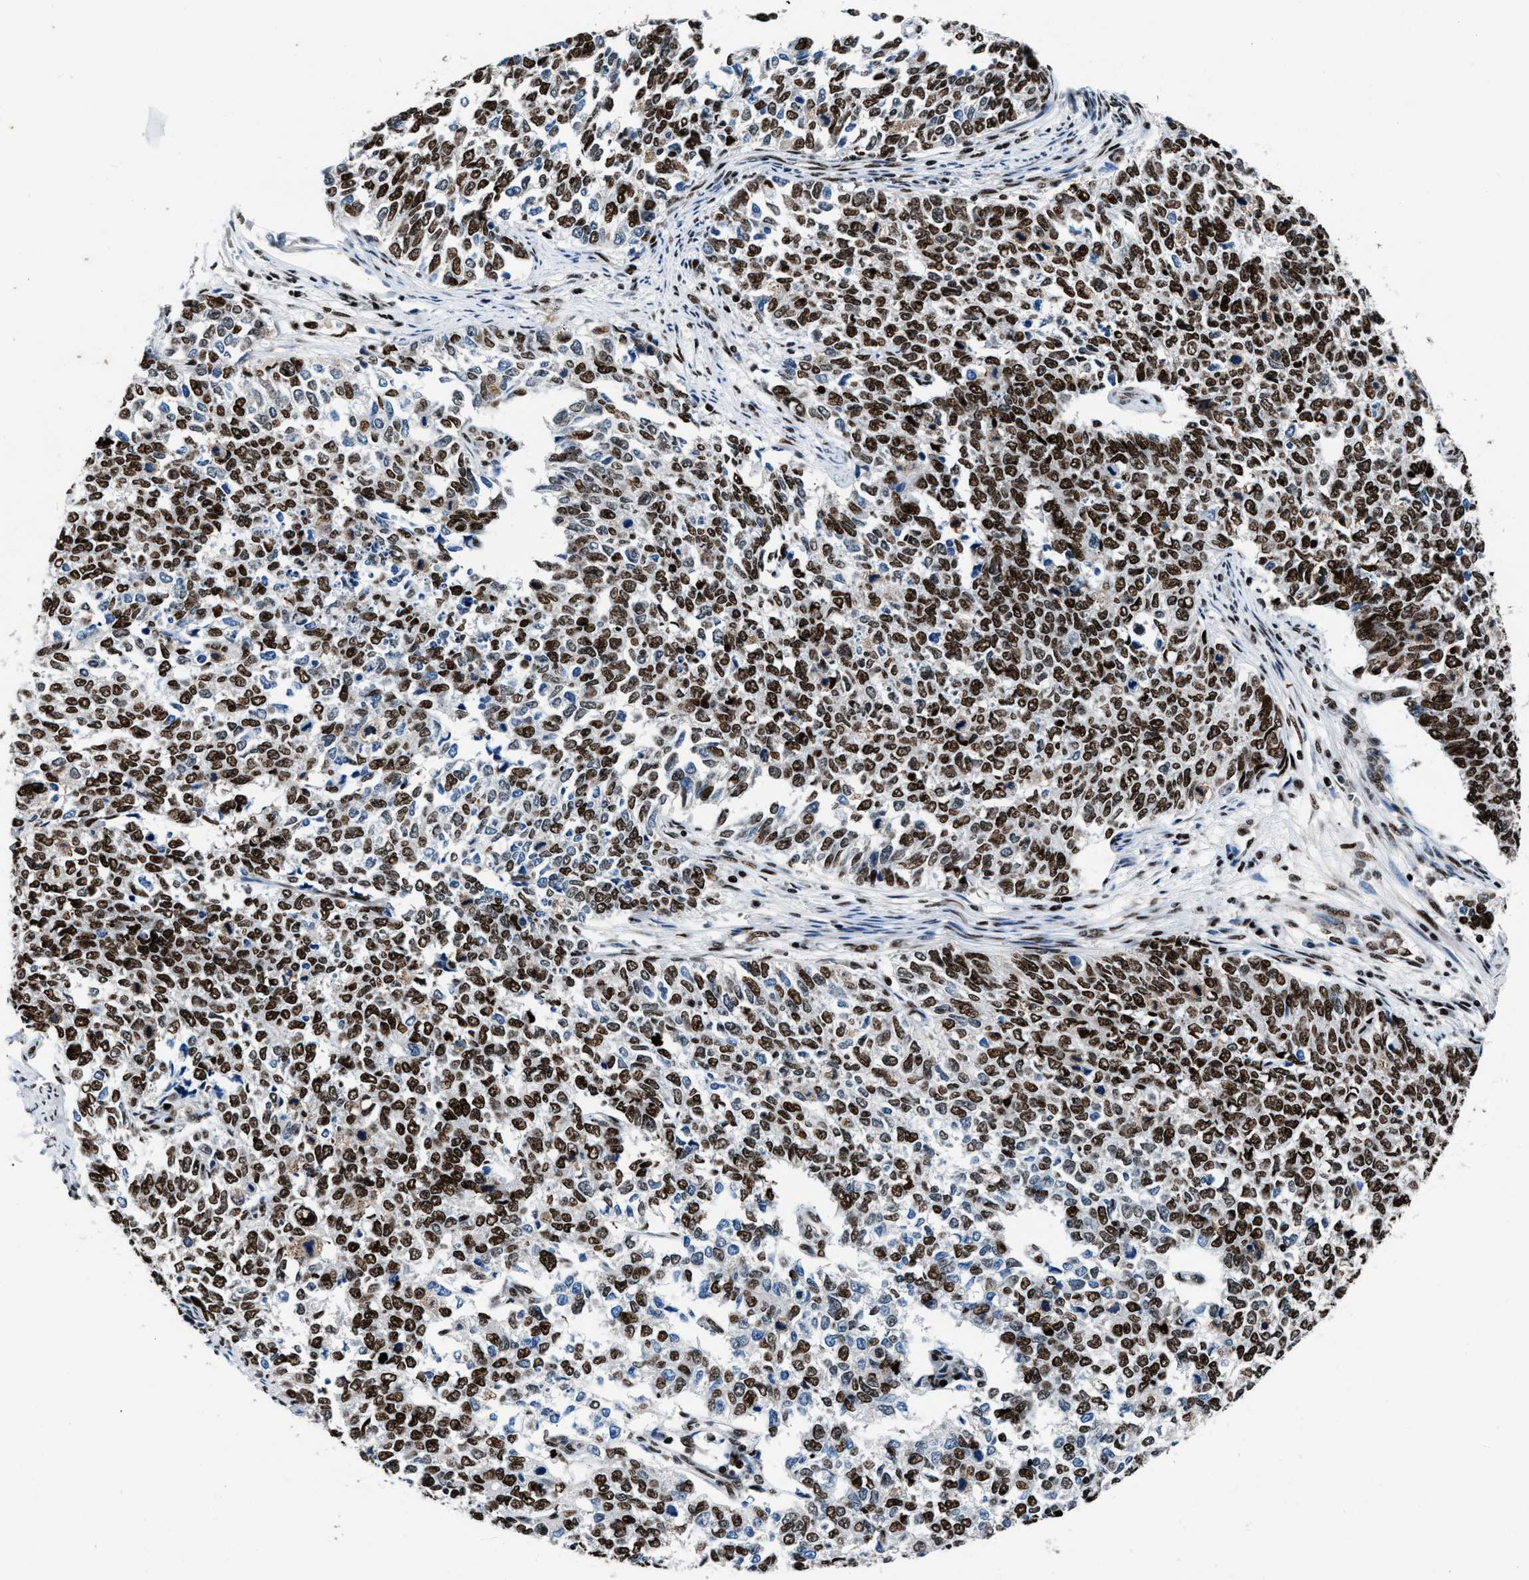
{"staining": {"intensity": "moderate", "quantity": ">75%", "location": "nuclear"}, "tissue": "cervical cancer", "cell_type": "Tumor cells", "image_type": "cancer", "snomed": [{"axis": "morphology", "description": "Squamous cell carcinoma, NOS"}, {"axis": "topography", "description": "Cervix"}], "caption": "An image of cervical cancer (squamous cell carcinoma) stained for a protein displays moderate nuclear brown staining in tumor cells. The staining was performed using DAB to visualize the protein expression in brown, while the nuclei were stained in blue with hematoxylin (Magnification: 20x).", "gene": "PRRC2B", "patient": {"sex": "female", "age": 63}}